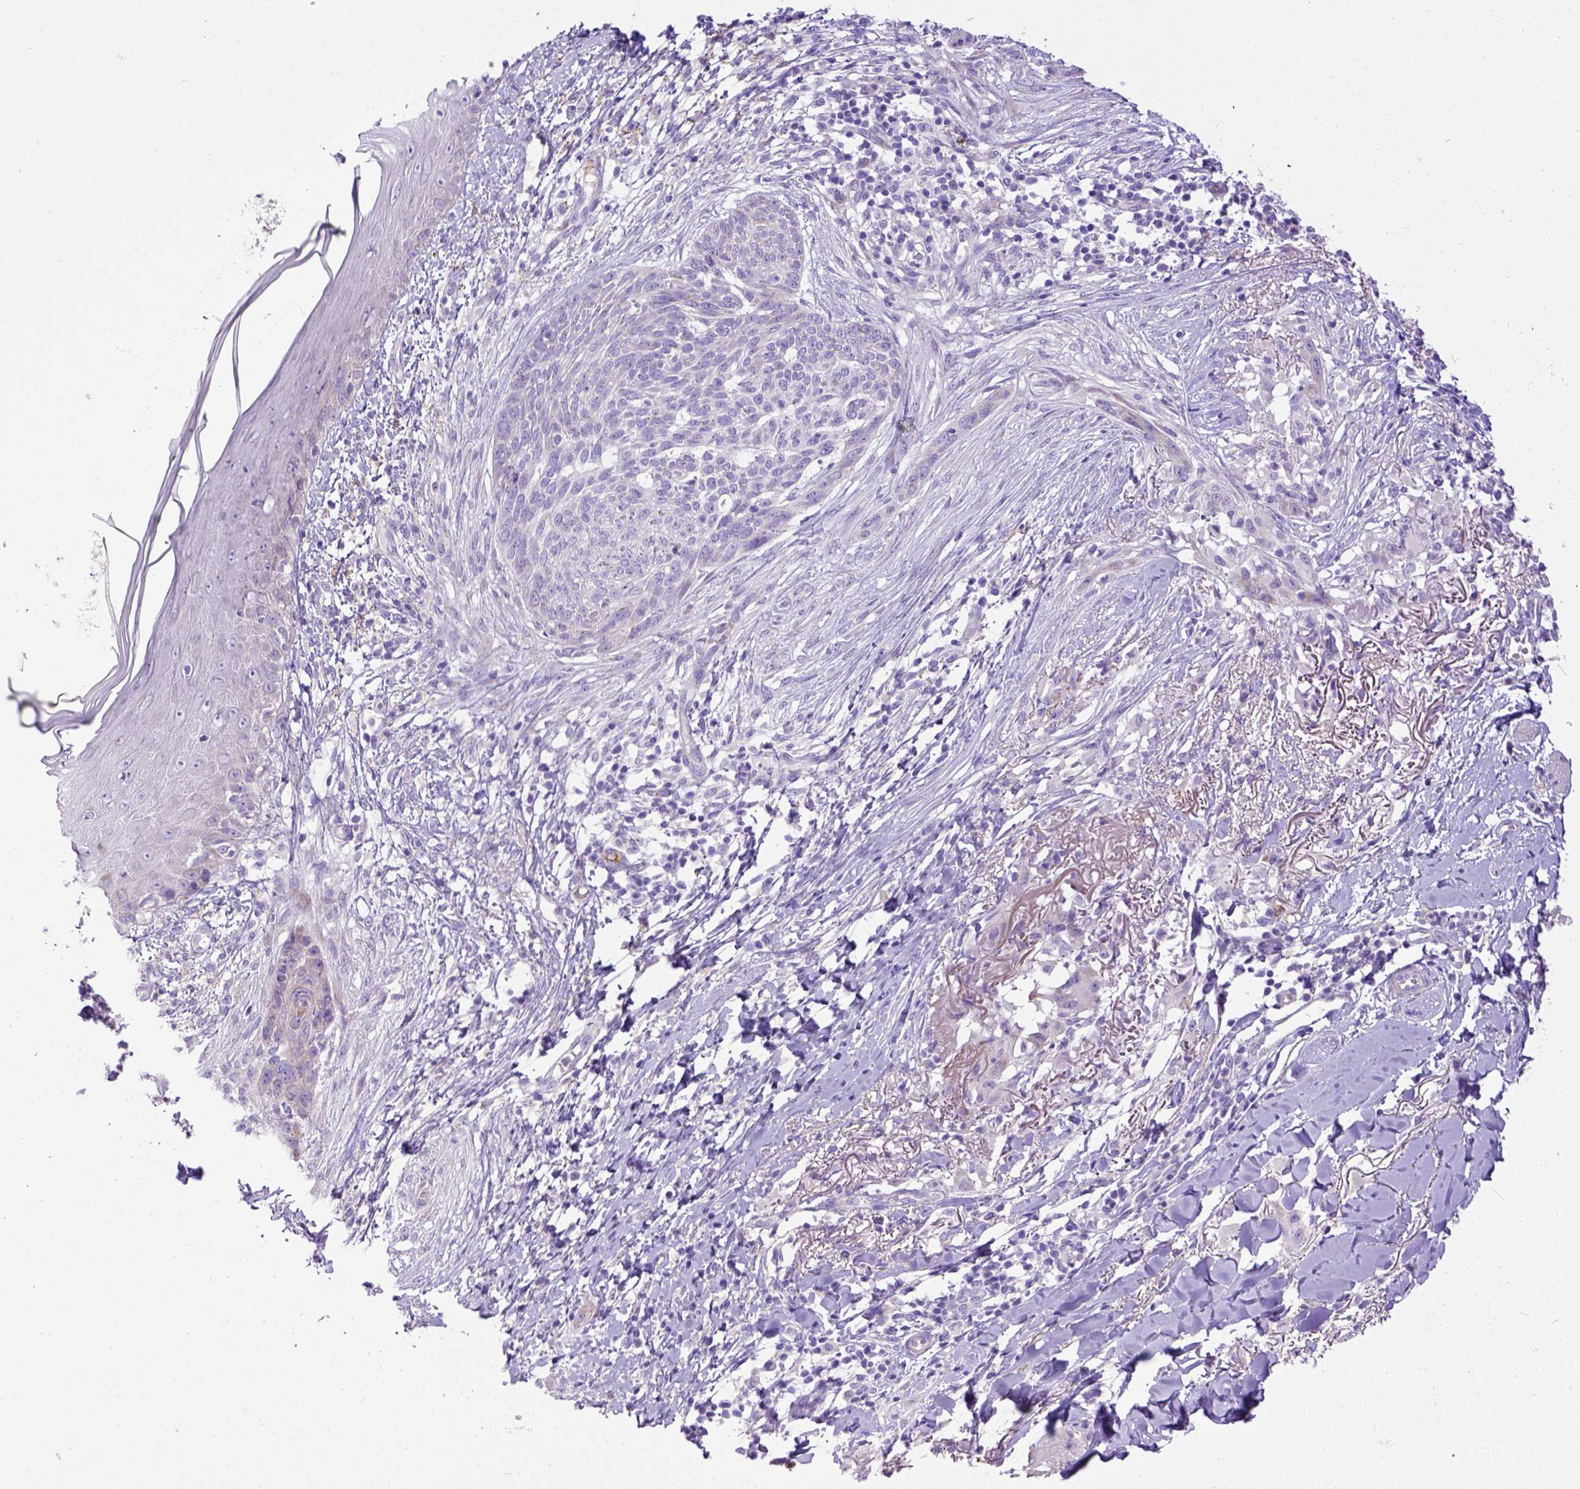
{"staining": {"intensity": "negative", "quantity": "none", "location": "none"}, "tissue": "skin cancer", "cell_type": "Tumor cells", "image_type": "cancer", "snomed": [{"axis": "morphology", "description": "Normal tissue, NOS"}, {"axis": "morphology", "description": "Basal cell carcinoma"}, {"axis": "topography", "description": "Skin"}], "caption": "This is a photomicrograph of immunohistochemistry staining of skin basal cell carcinoma, which shows no staining in tumor cells.", "gene": "CFAP300", "patient": {"sex": "male", "age": 84}}